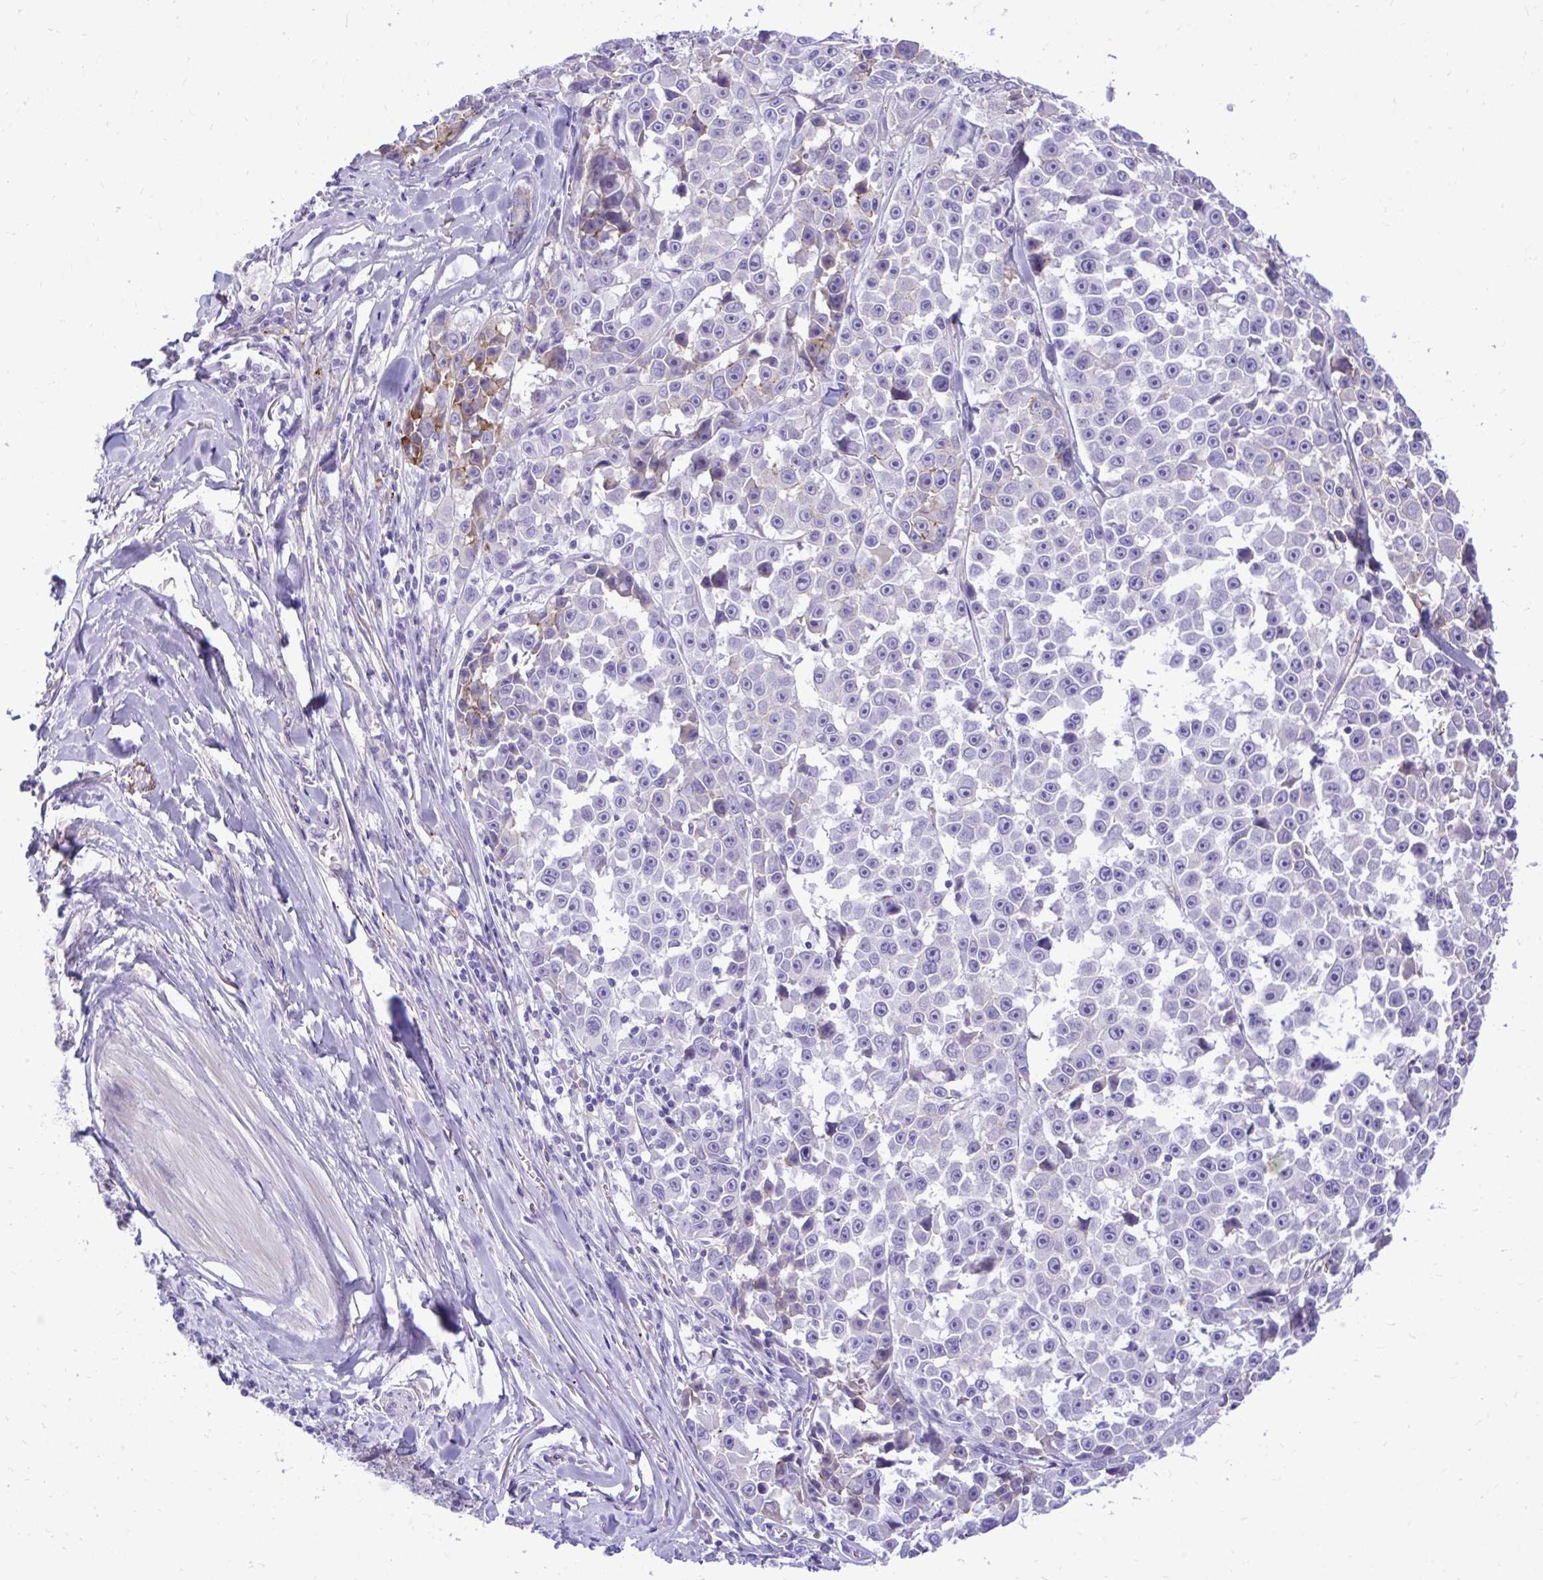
{"staining": {"intensity": "weak", "quantity": "<25%", "location": "cytoplasmic/membranous"}, "tissue": "melanoma", "cell_type": "Tumor cells", "image_type": "cancer", "snomed": [{"axis": "morphology", "description": "Malignant melanoma, NOS"}, {"axis": "topography", "description": "Skin"}], "caption": "A high-resolution photomicrograph shows IHC staining of melanoma, which exhibits no significant expression in tumor cells.", "gene": "HRG", "patient": {"sex": "female", "age": 66}}